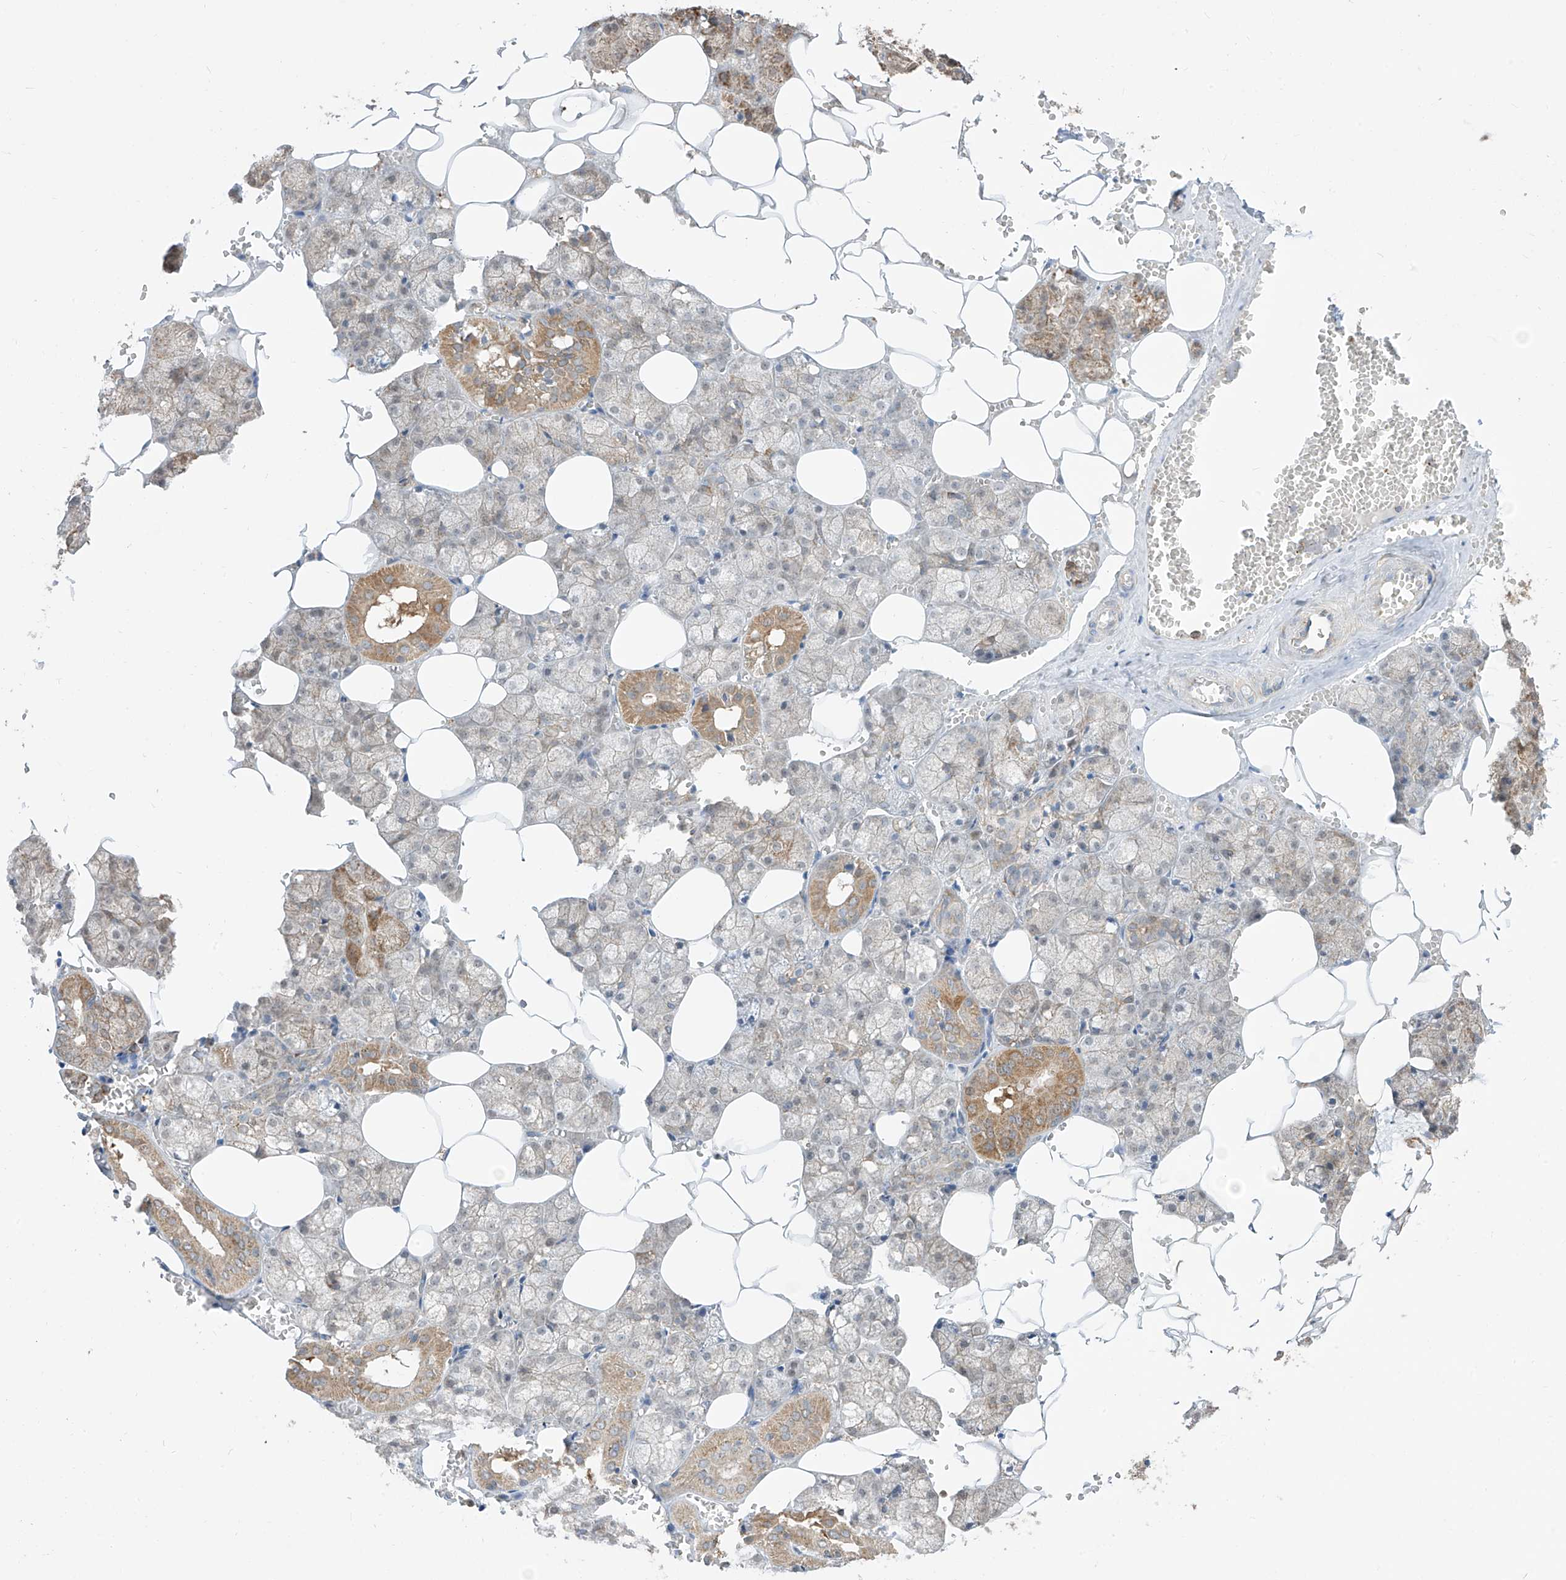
{"staining": {"intensity": "moderate", "quantity": "<25%", "location": "cytoplasmic/membranous"}, "tissue": "salivary gland", "cell_type": "Glandular cells", "image_type": "normal", "snomed": [{"axis": "morphology", "description": "Normal tissue, NOS"}, {"axis": "topography", "description": "Salivary gland"}], "caption": "A brown stain labels moderate cytoplasmic/membranous positivity of a protein in glandular cells of normal human salivary gland. (DAB (3,3'-diaminobenzidine) IHC, brown staining for protein, blue staining for nuclei).", "gene": "ETHE1", "patient": {"sex": "male", "age": 62}}